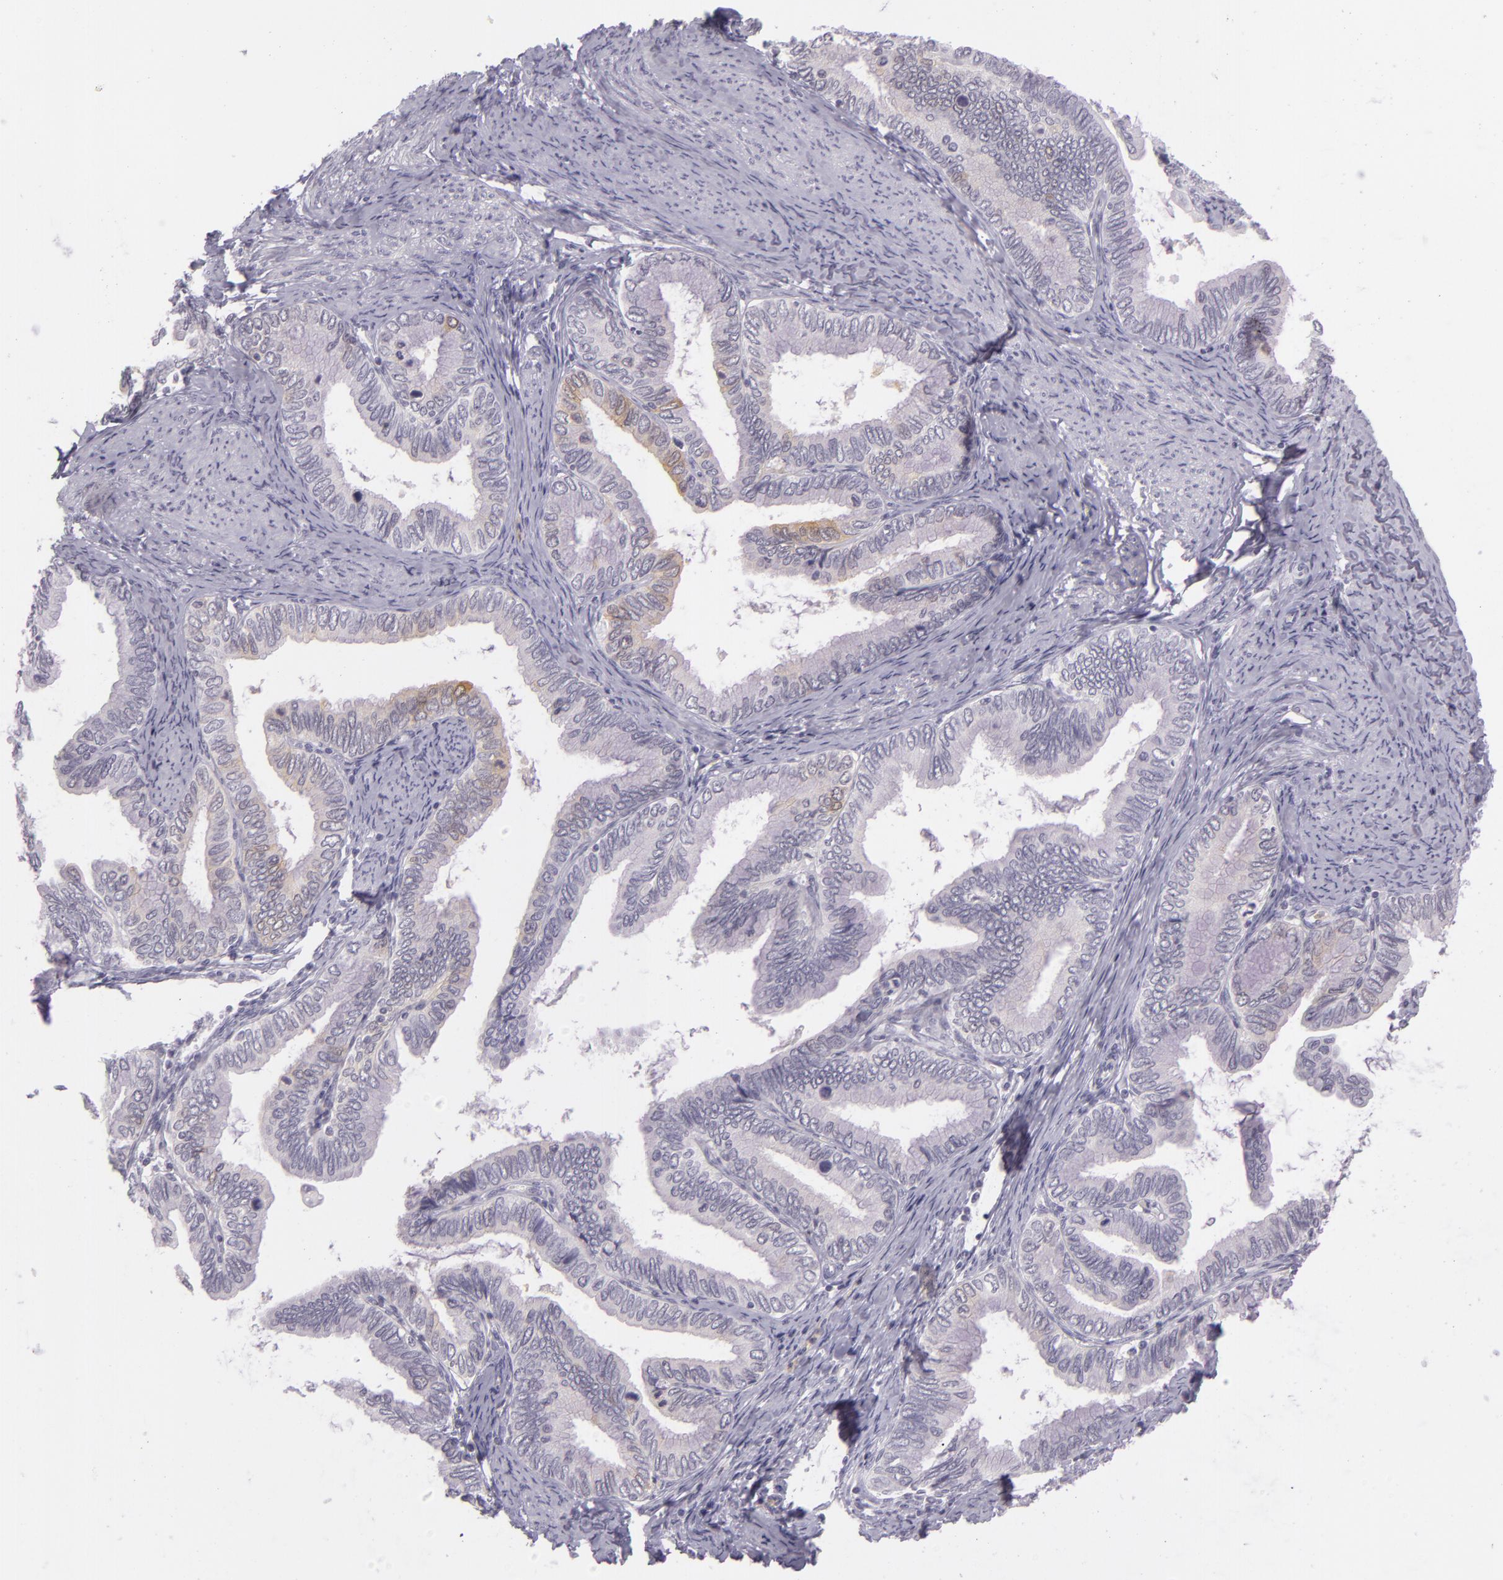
{"staining": {"intensity": "weak", "quantity": "<25%", "location": "cytoplasmic/membranous"}, "tissue": "cervical cancer", "cell_type": "Tumor cells", "image_type": "cancer", "snomed": [{"axis": "morphology", "description": "Adenocarcinoma, NOS"}, {"axis": "topography", "description": "Cervix"}], "caption": "Immunohistochemistry (IHC) image of neoplastic tissue: human cervical cancer (adenocarcinoma) stained with DAB (3,3'-diaminobenzidine) displays no significant protein expression in tumor cells. (DAB (3,3'-diaminobenzidine) IHC with hematoxylin counter stain).", "gene": "CBS", "patient": {"sex": "female", "age": 49}}